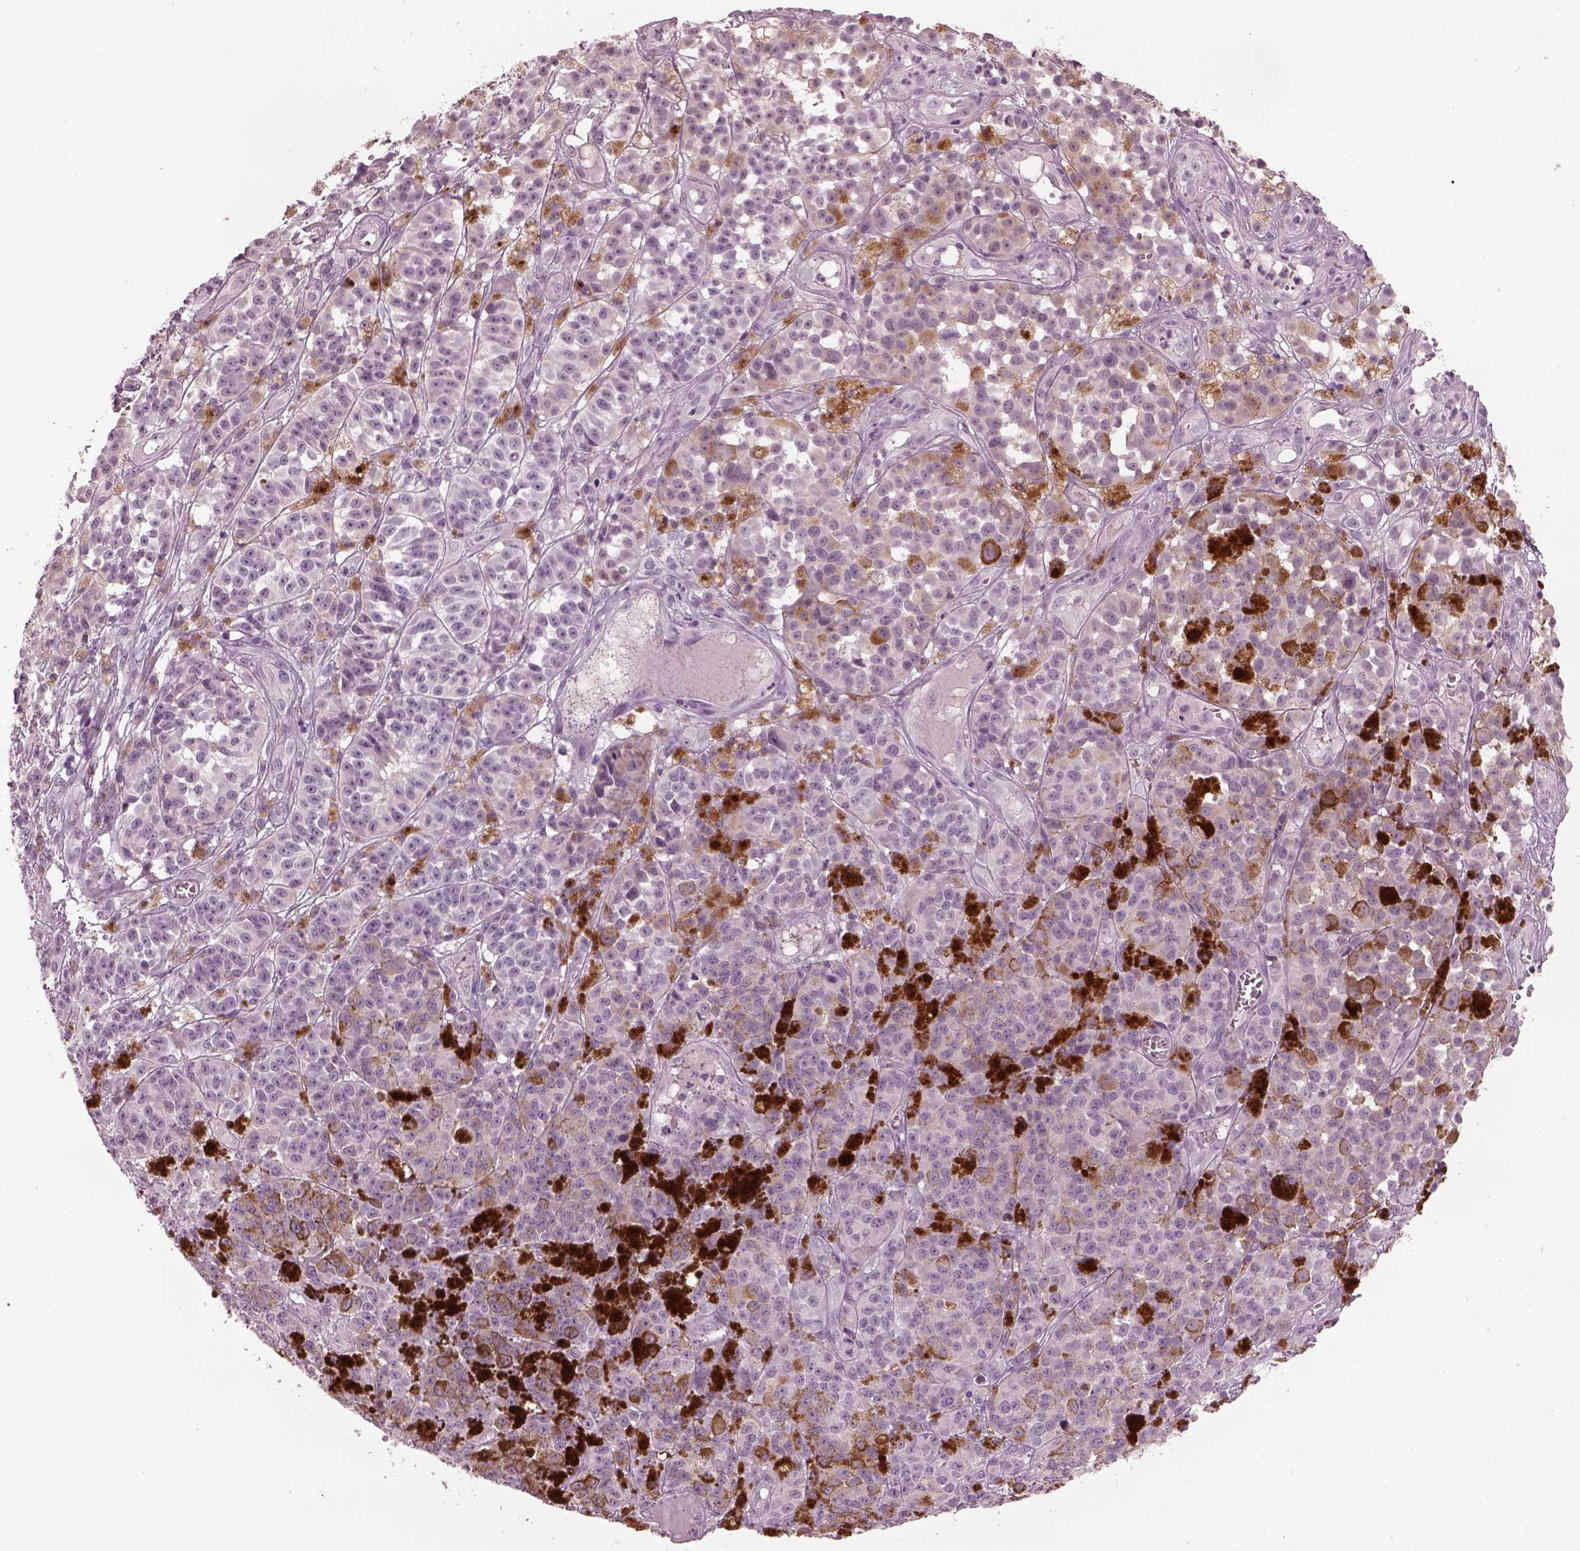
{"staining": {"intensity": "moderate", "quantity": "<25%", "location": "cytoplasmic/membranous"}, "tissue": "melanoma", "cell_type": "Tumor cells", "image_type": "cancer", "snomed": [{"axis": "morphology", "description": "Malignant melanoma, NOS"}, {"axis": "topography", "description": "Skin"}], "caption": "Immunohistochemical staining of human melanoma shows low levels of moderate cytoplasmic/membranous protein expression in approximately <25% of tumor cells.", "gene": "PACRG", "patient": {"sex": "female", "age": 58}}